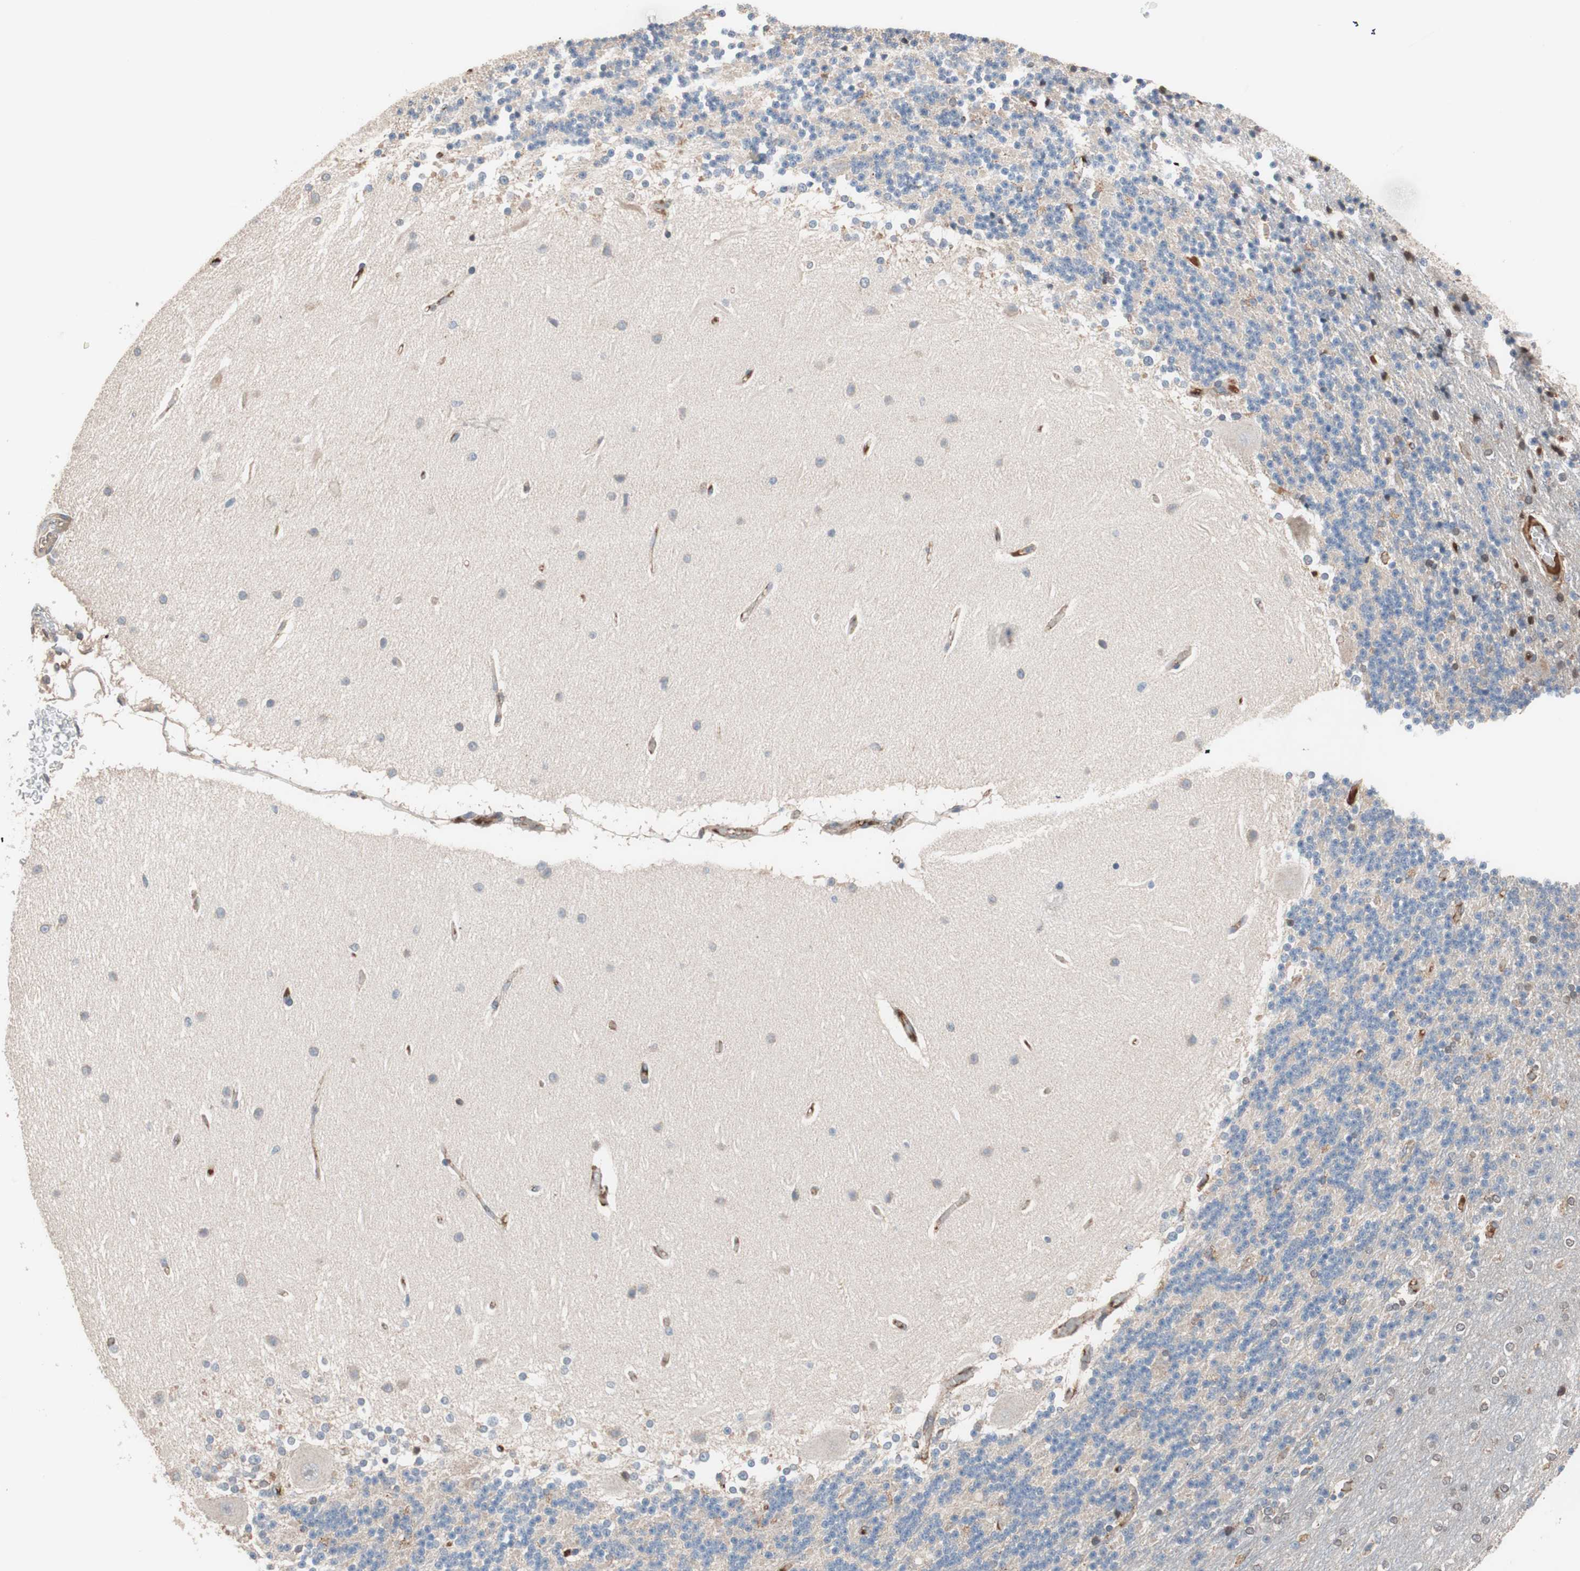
{"staining": {"intensity": "moderate", "quantity": "<25%", "location": "nuclear"}, "tissue": "cerebellum", "cell_type": "Cells in granular layer", "image_type": "normal", "snomed": [{"axis": "morphology", "description": "Normal tissue, NOS"}, {"axis": "topography", "description": "Cerebellum"}], "caption": "Human cerebellum stained for a protein (brown) demonstrates moderate nuclear positive staining in approximately <25% of cells in granular layer.", "gene": "SDC4", "patient": {"sex": "female", "age": 54}}